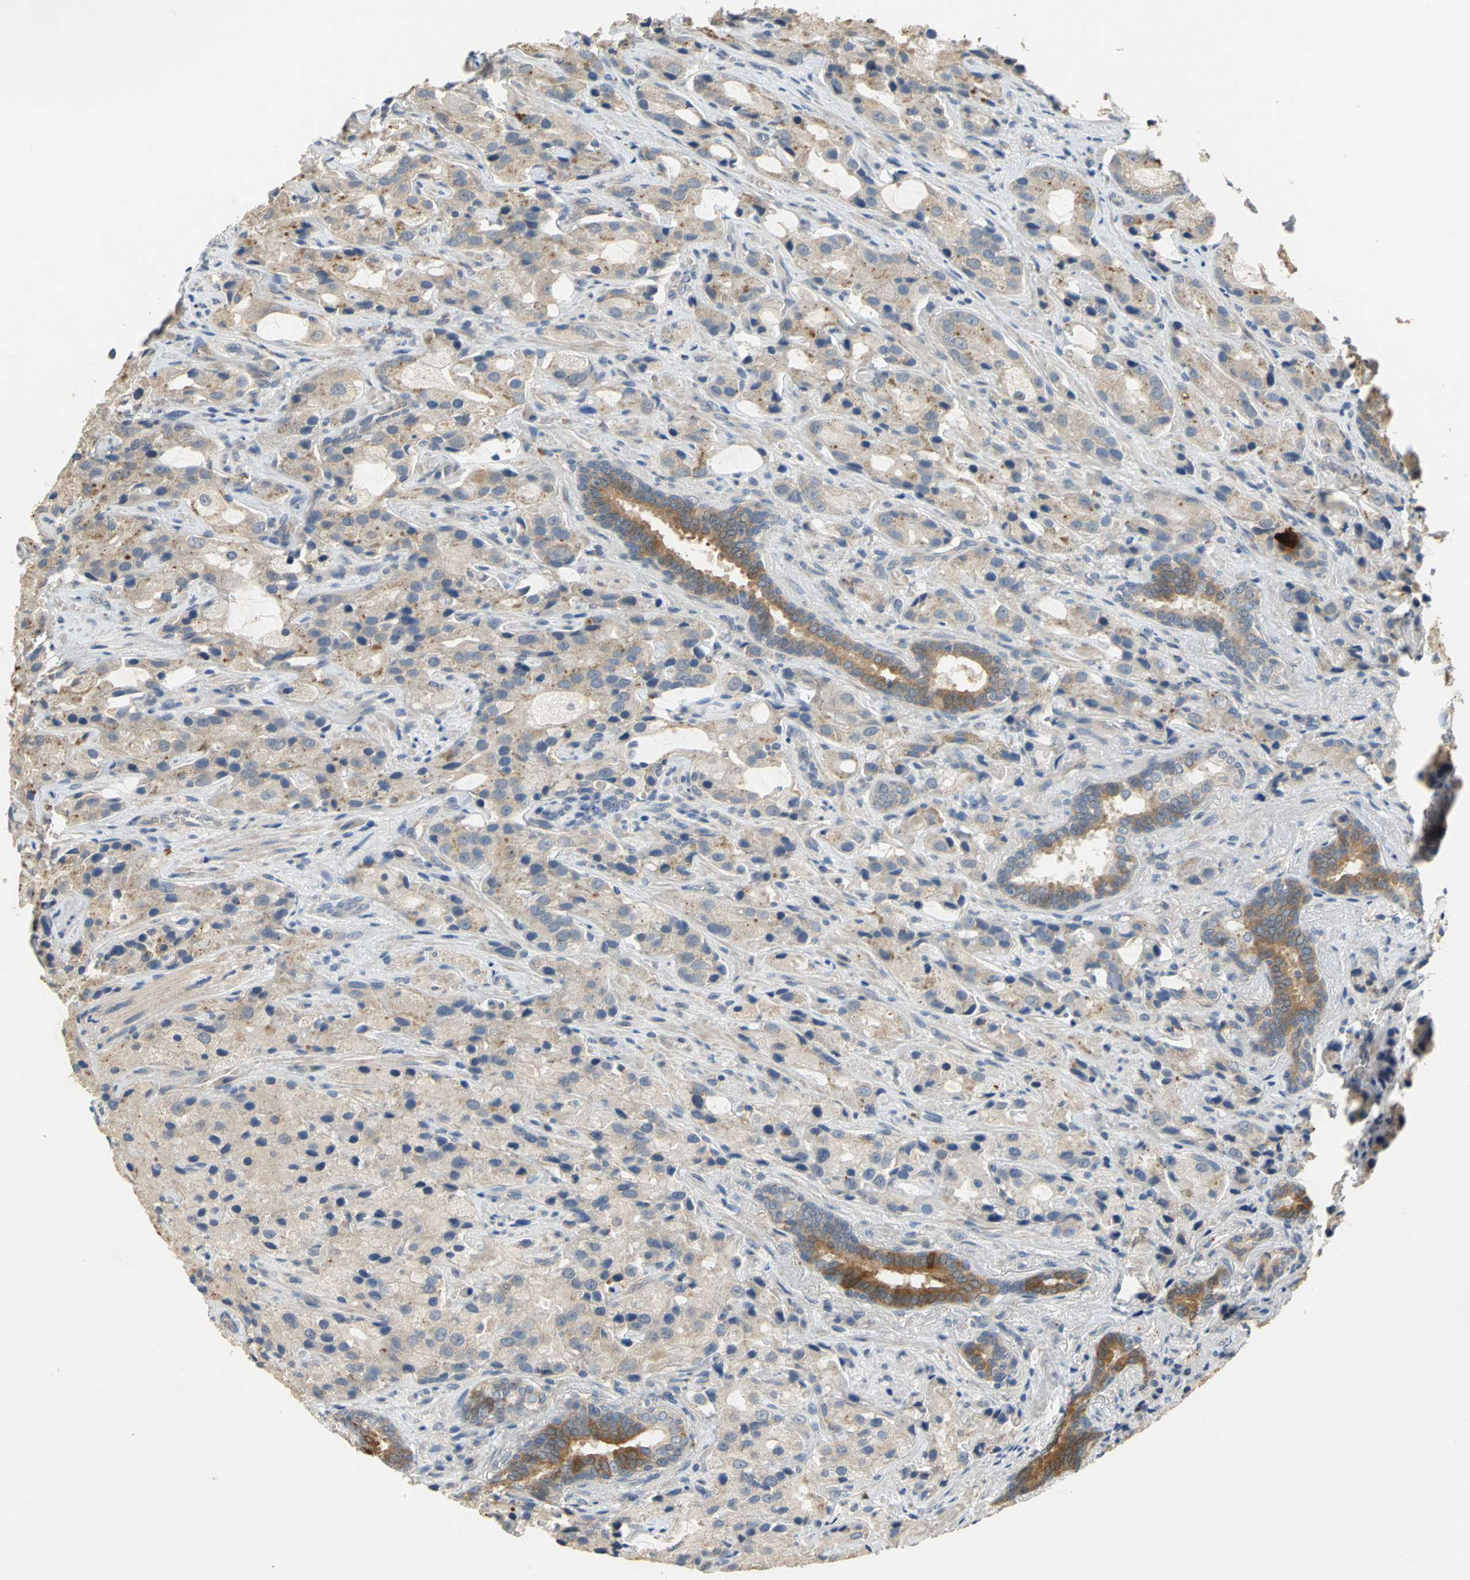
{"staining": {"intensity": "weak", "quantity": "<25%", "location": "cytoplasmic/membranous"}, "tissue": "prostate cancer", "cell_type": "Tumor cells", "image_type": "cancer", "snomed": [{"axis": "morphology", "description": "Adenocarcinoma, High grade"}, {"axis": "topography", "description": "Prostate"}], "caption": "Tumor cells are negative for protein expression in human prostate cancer.", "gene": "IL17RB", "patient": {"sex": "male", "age": 70}}